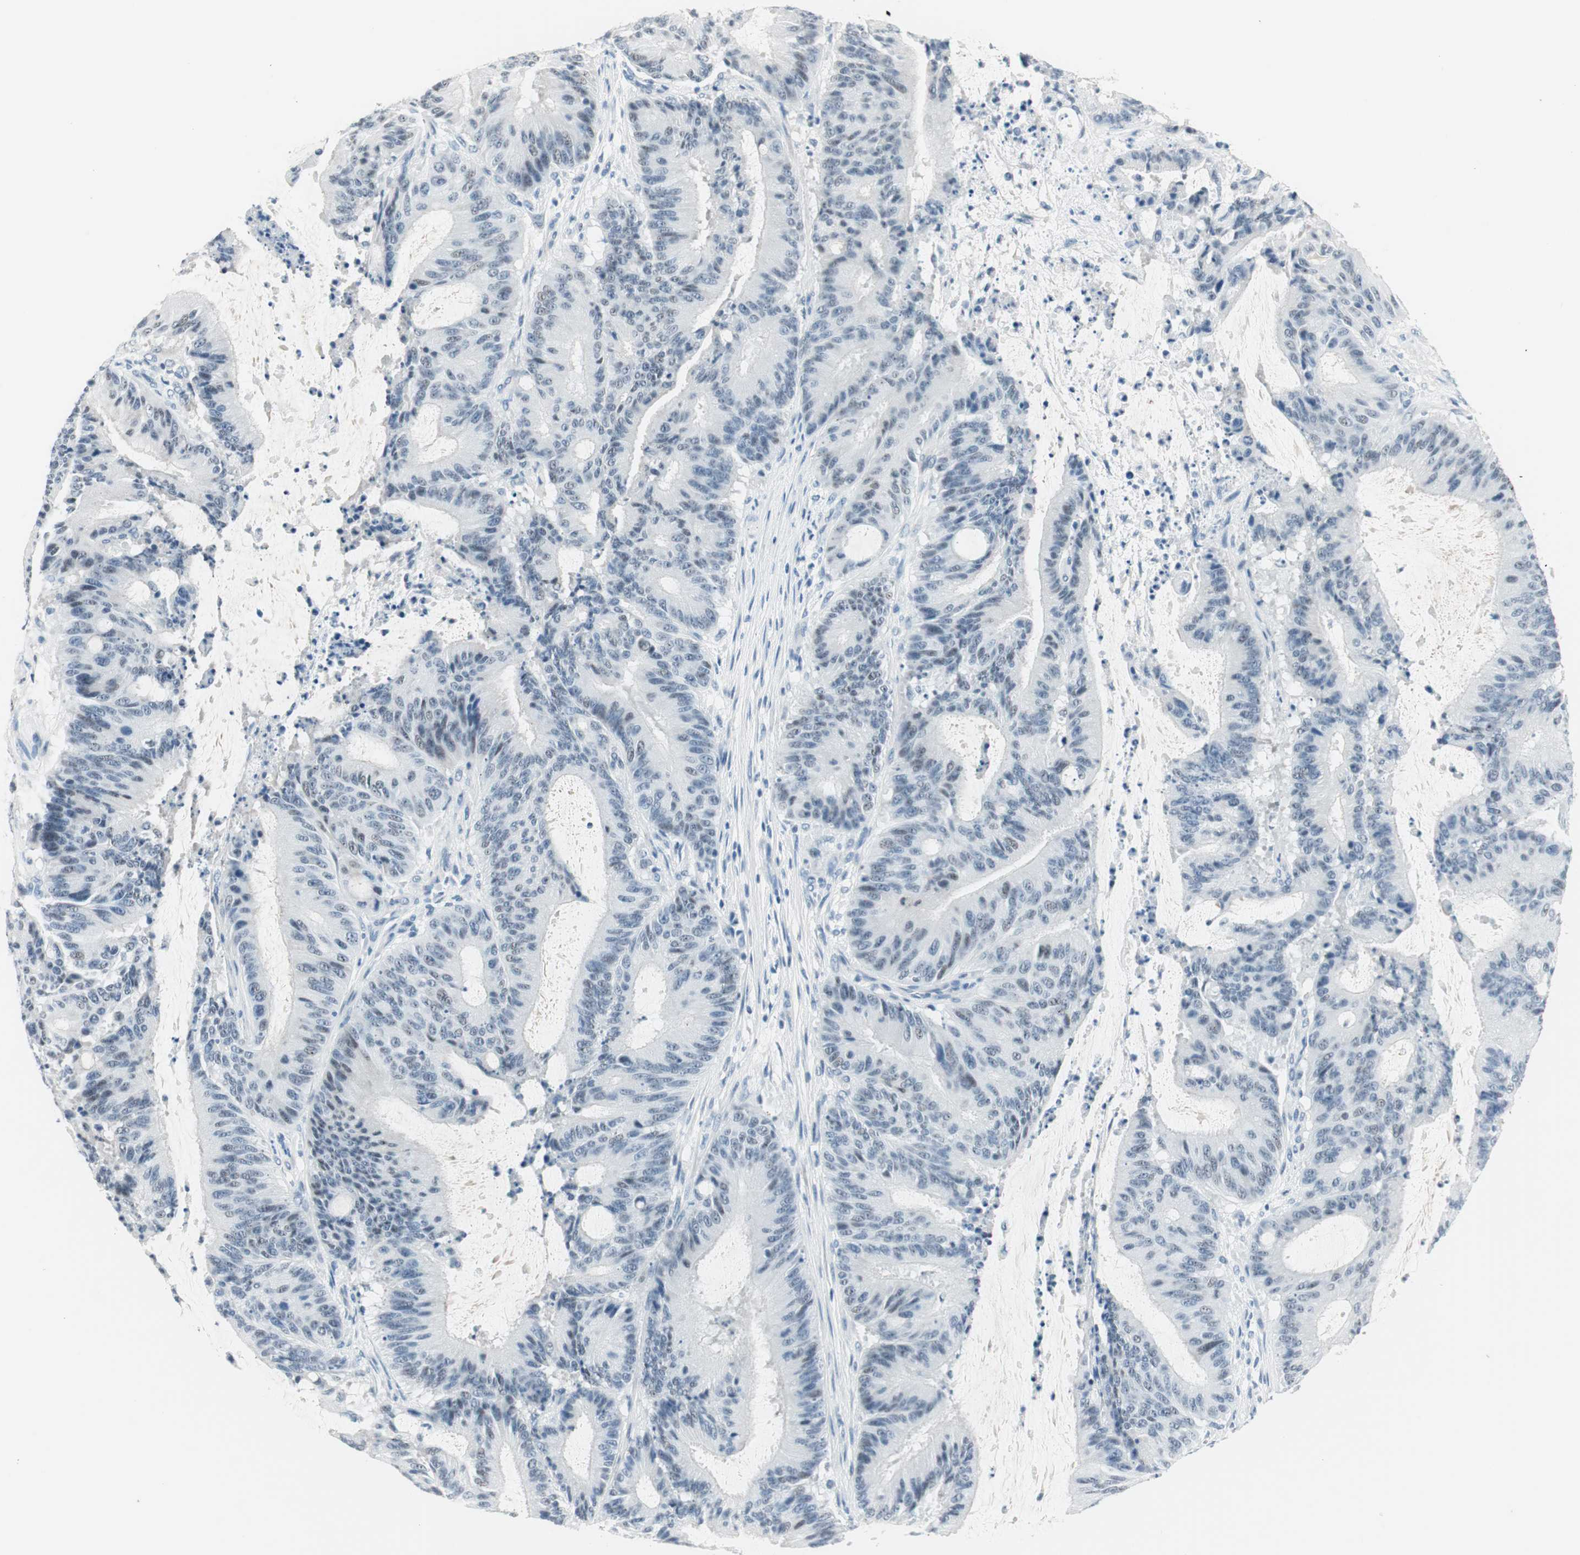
{"staining": {"intensity": "negative", "quantity": "none", "location": "none"}, "tissue": "liver cancer", "cell_type": "Tumor cells", "image_type": "cancer", "snomed": [{"axis": "morphology", "description": "Cholangiocarcinoma"}, {"axis": "topography", "description": "Liver"}], "caption": "Image shows no significant protein staining in tumor cells of liver cancer (cholangiocarcinoma).", "gene": "HOXB13", "patient": {"sex": "female", "age": 73}}